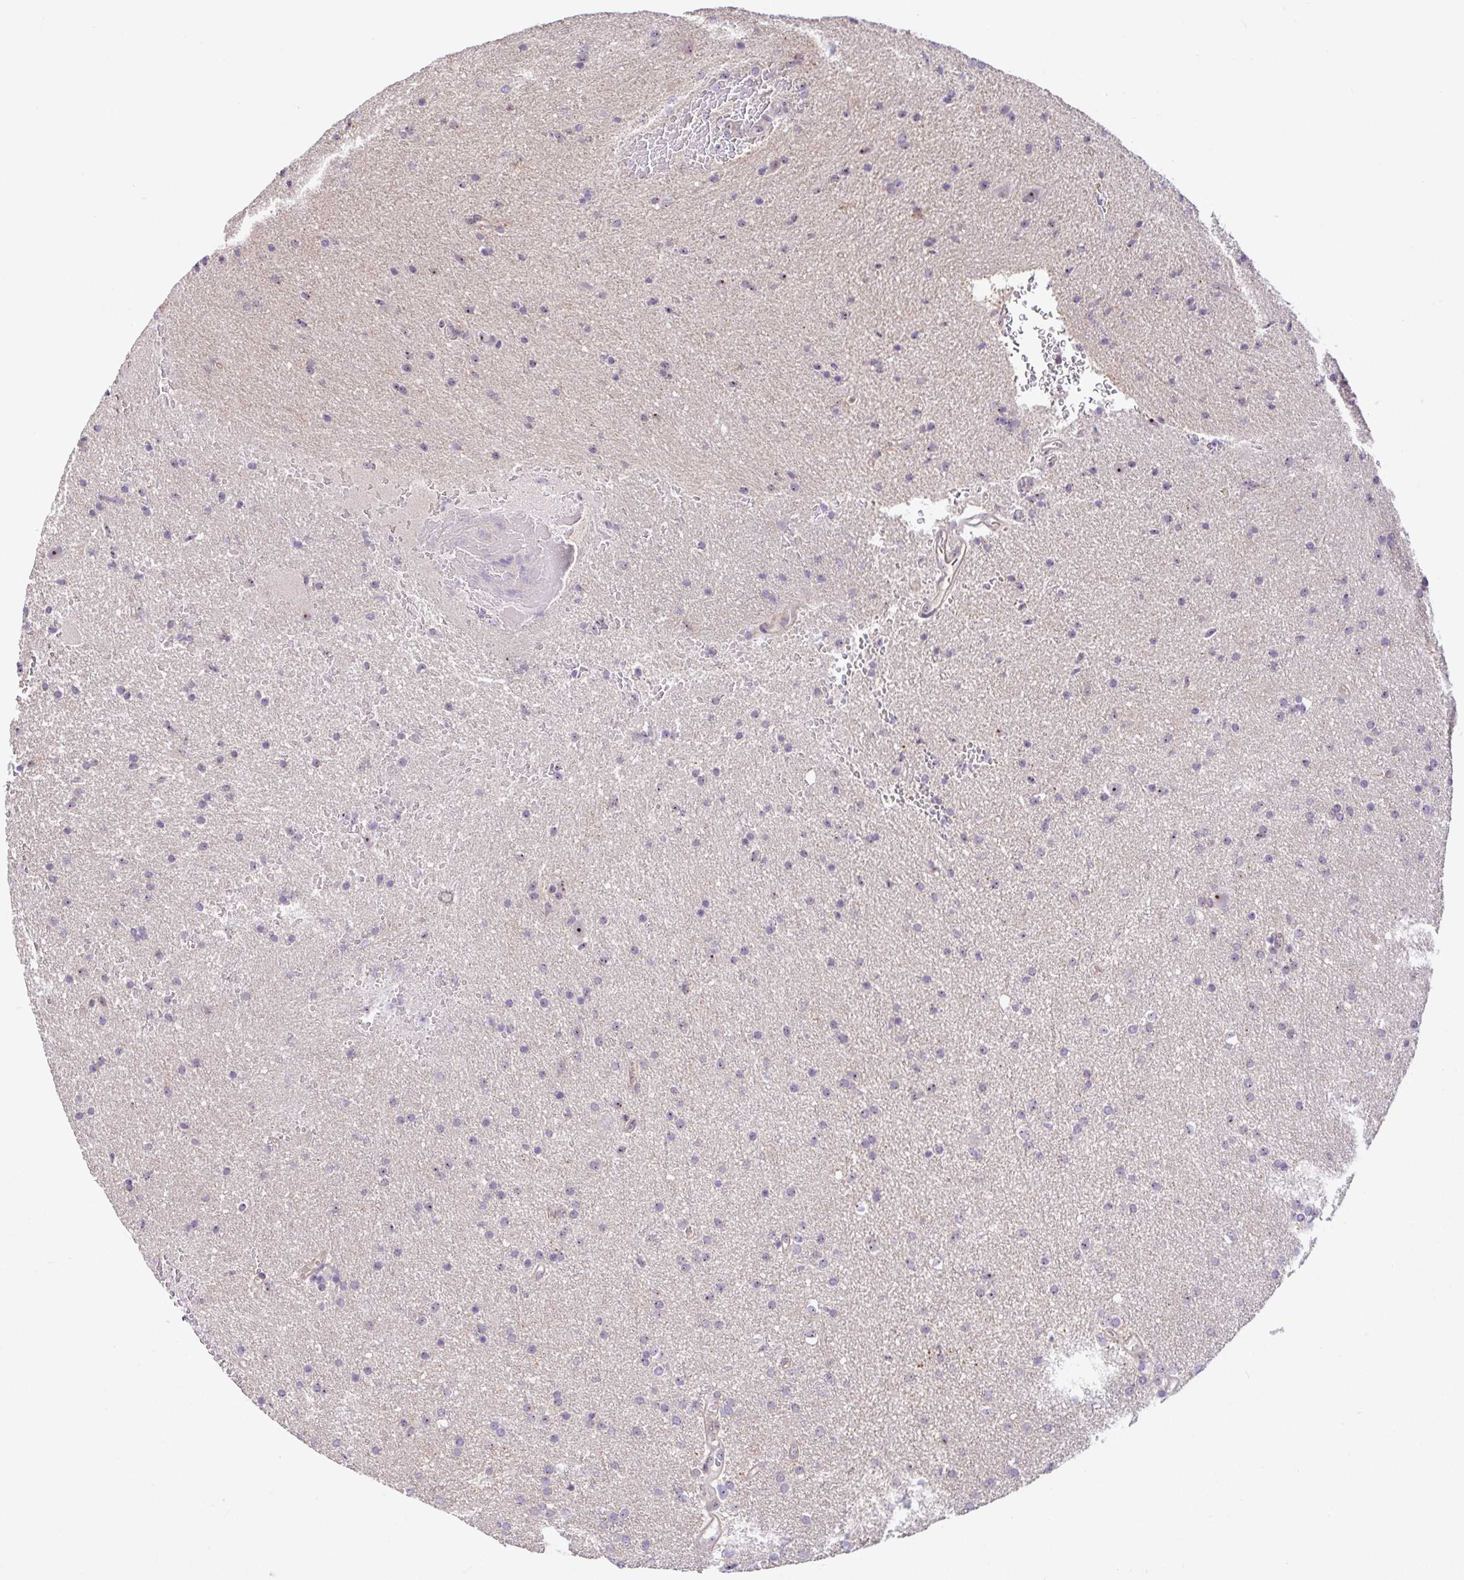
{"staining": {"intensity": "weak", "quantity": "25%-75%", "location": "nuclear"}, "tissue": "glioma", "cell_type": "Tumor cells", "image_type": "cancer", "snomed": [{"axis": "morphology", "description": "Glioma, malignant, Low grade"}, {"axis": "topography", "description": "Brain"}], "caption": "Immunohistochemical staining of glioma displays low levels of weak nuclear staining in about 25%-75% of tumor cells.", "gene": "MXRA8", "patient": {"sex": "female", "age": 34}}